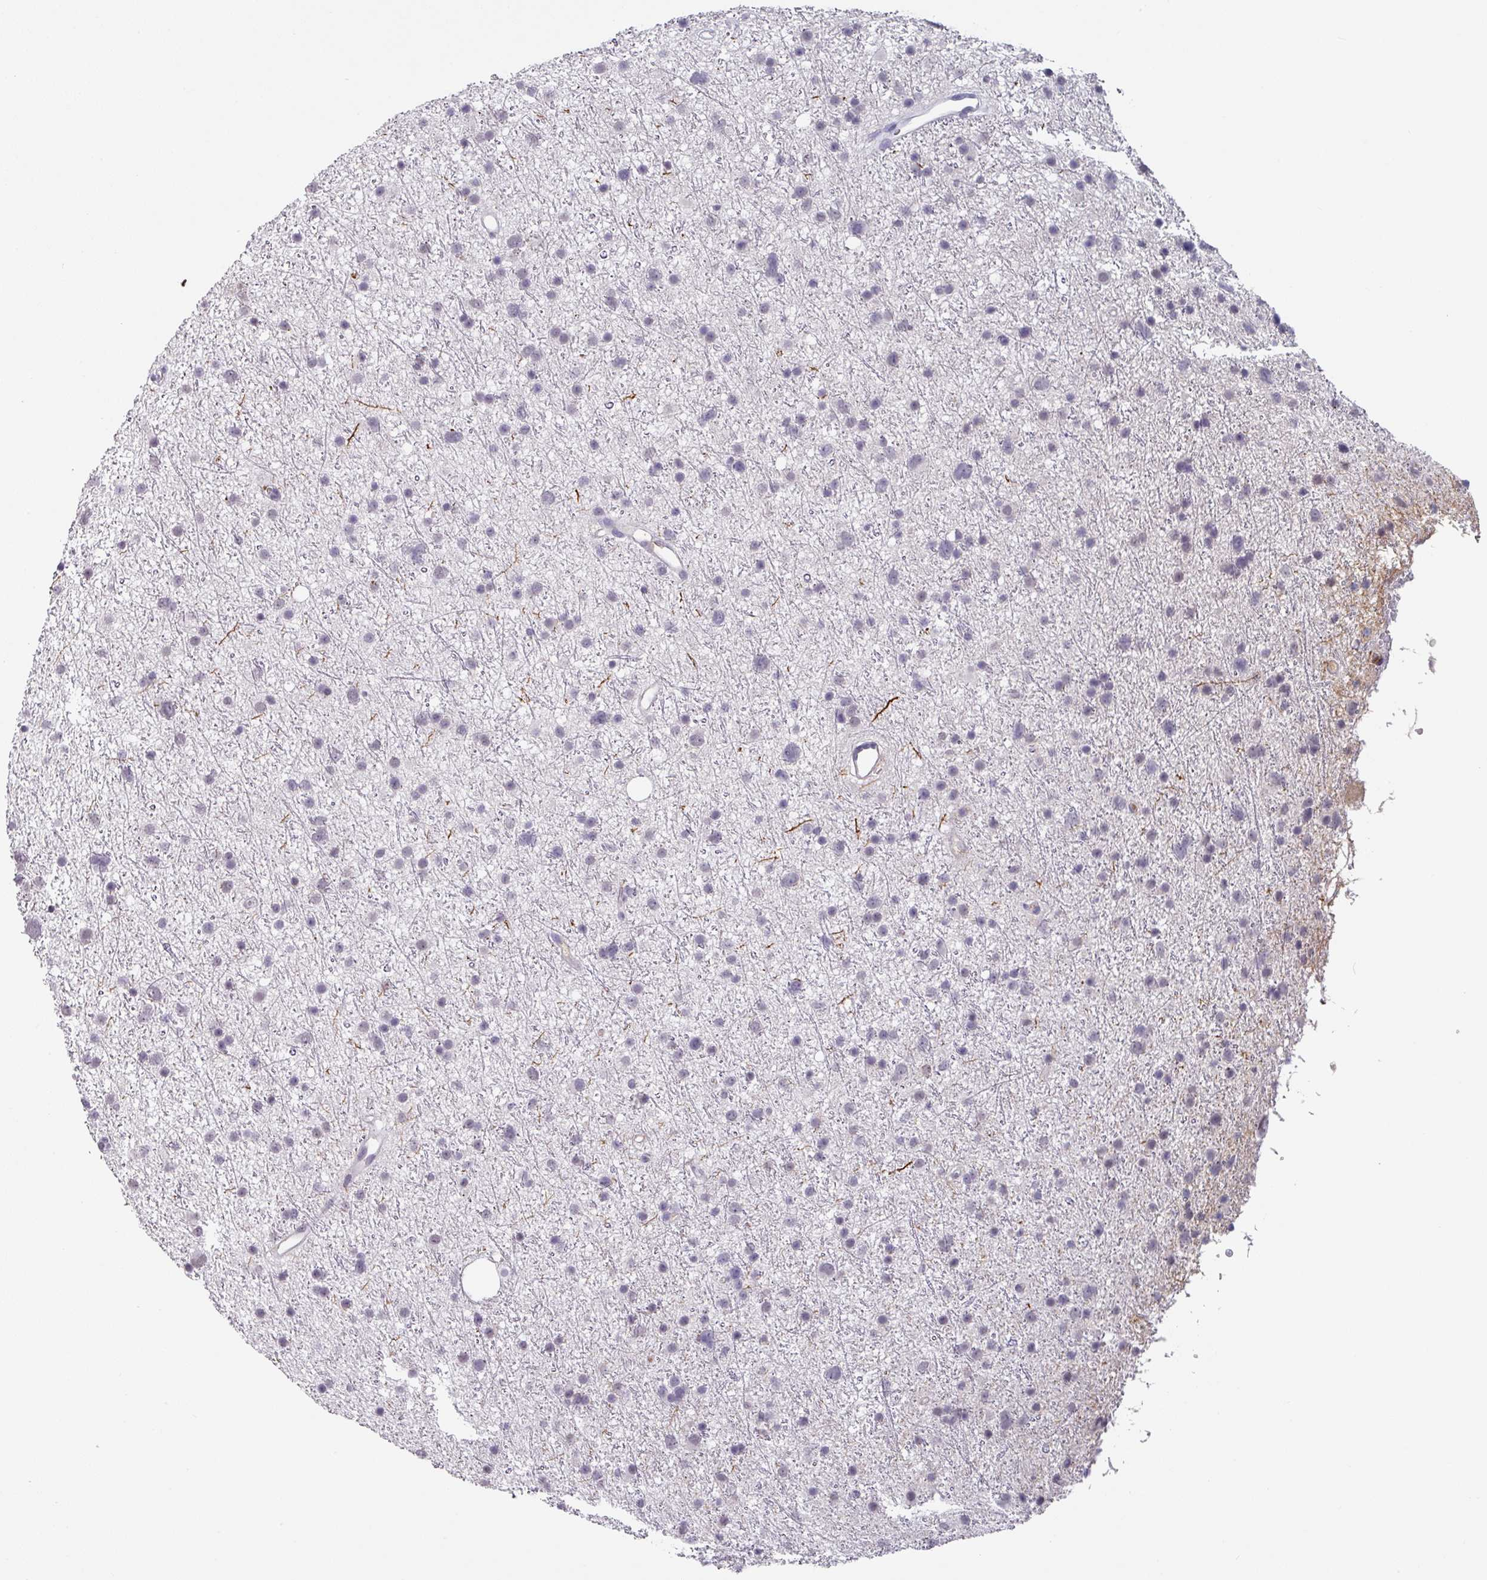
{"staining": {"intensity": "negative", "quantity": "none", "location": "none"}, "tissue": "glioma", "cell_type": "Tumor cells", "image_type": "cancer", "snomed": [{"axis": "morphology", "description": "Glioma, malignant, Low grade"}, {"axis": "topography", "description": "Cerebral cortex"}], "caption": "Tumor cells are negative for brown protein staining in glioma.", "gene": "C1QB", "patient": {"sex": "female", "age": 39}}